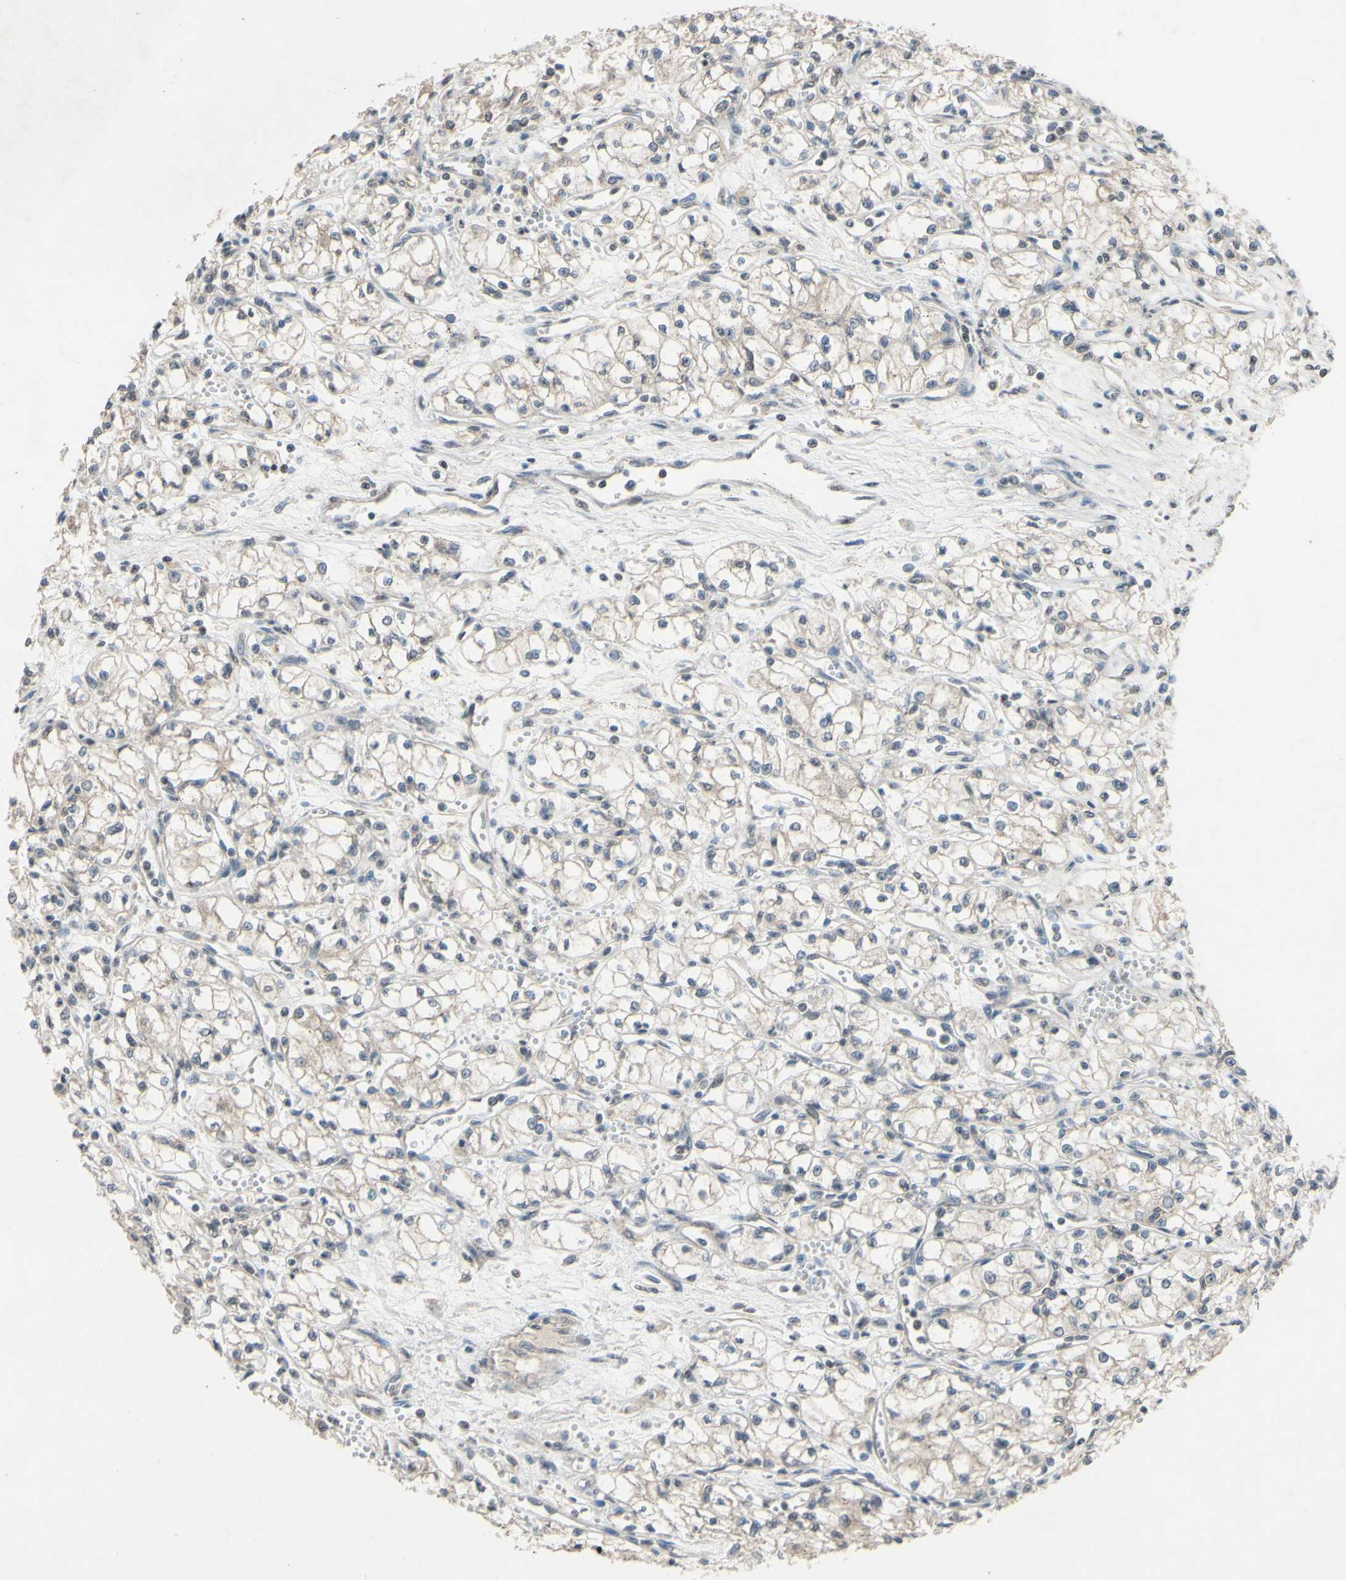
{"staining": {"intensity": "weak", "quantity": "<25%", "location": "cytoplasmic/membranous"}, "tissue": "renal cancer", "cell_type": "Tumor cells", "image_type": "cancer", "snomed": [{"axis": "morphology", "description": "Normal tissue, NOS"}, {"axis": "morphology", "description": "Adenocarcinoma, NOS"}, {"axis": "topography", "description": "Kidney"}], "caption": "DAB (3,3'-diaminobenzidine) immunohistochemical staining of human renal cancer (adenocarcinoma) displays no significant positivity in tumor cells. The staining was performed using DAB to visualize the protein expression in brown, while the nuclei were stained in blue with hematoxylin (Magnification: 20x).", "gene": "CDCP1", "patient": {"sex": "male", "age": 59}}